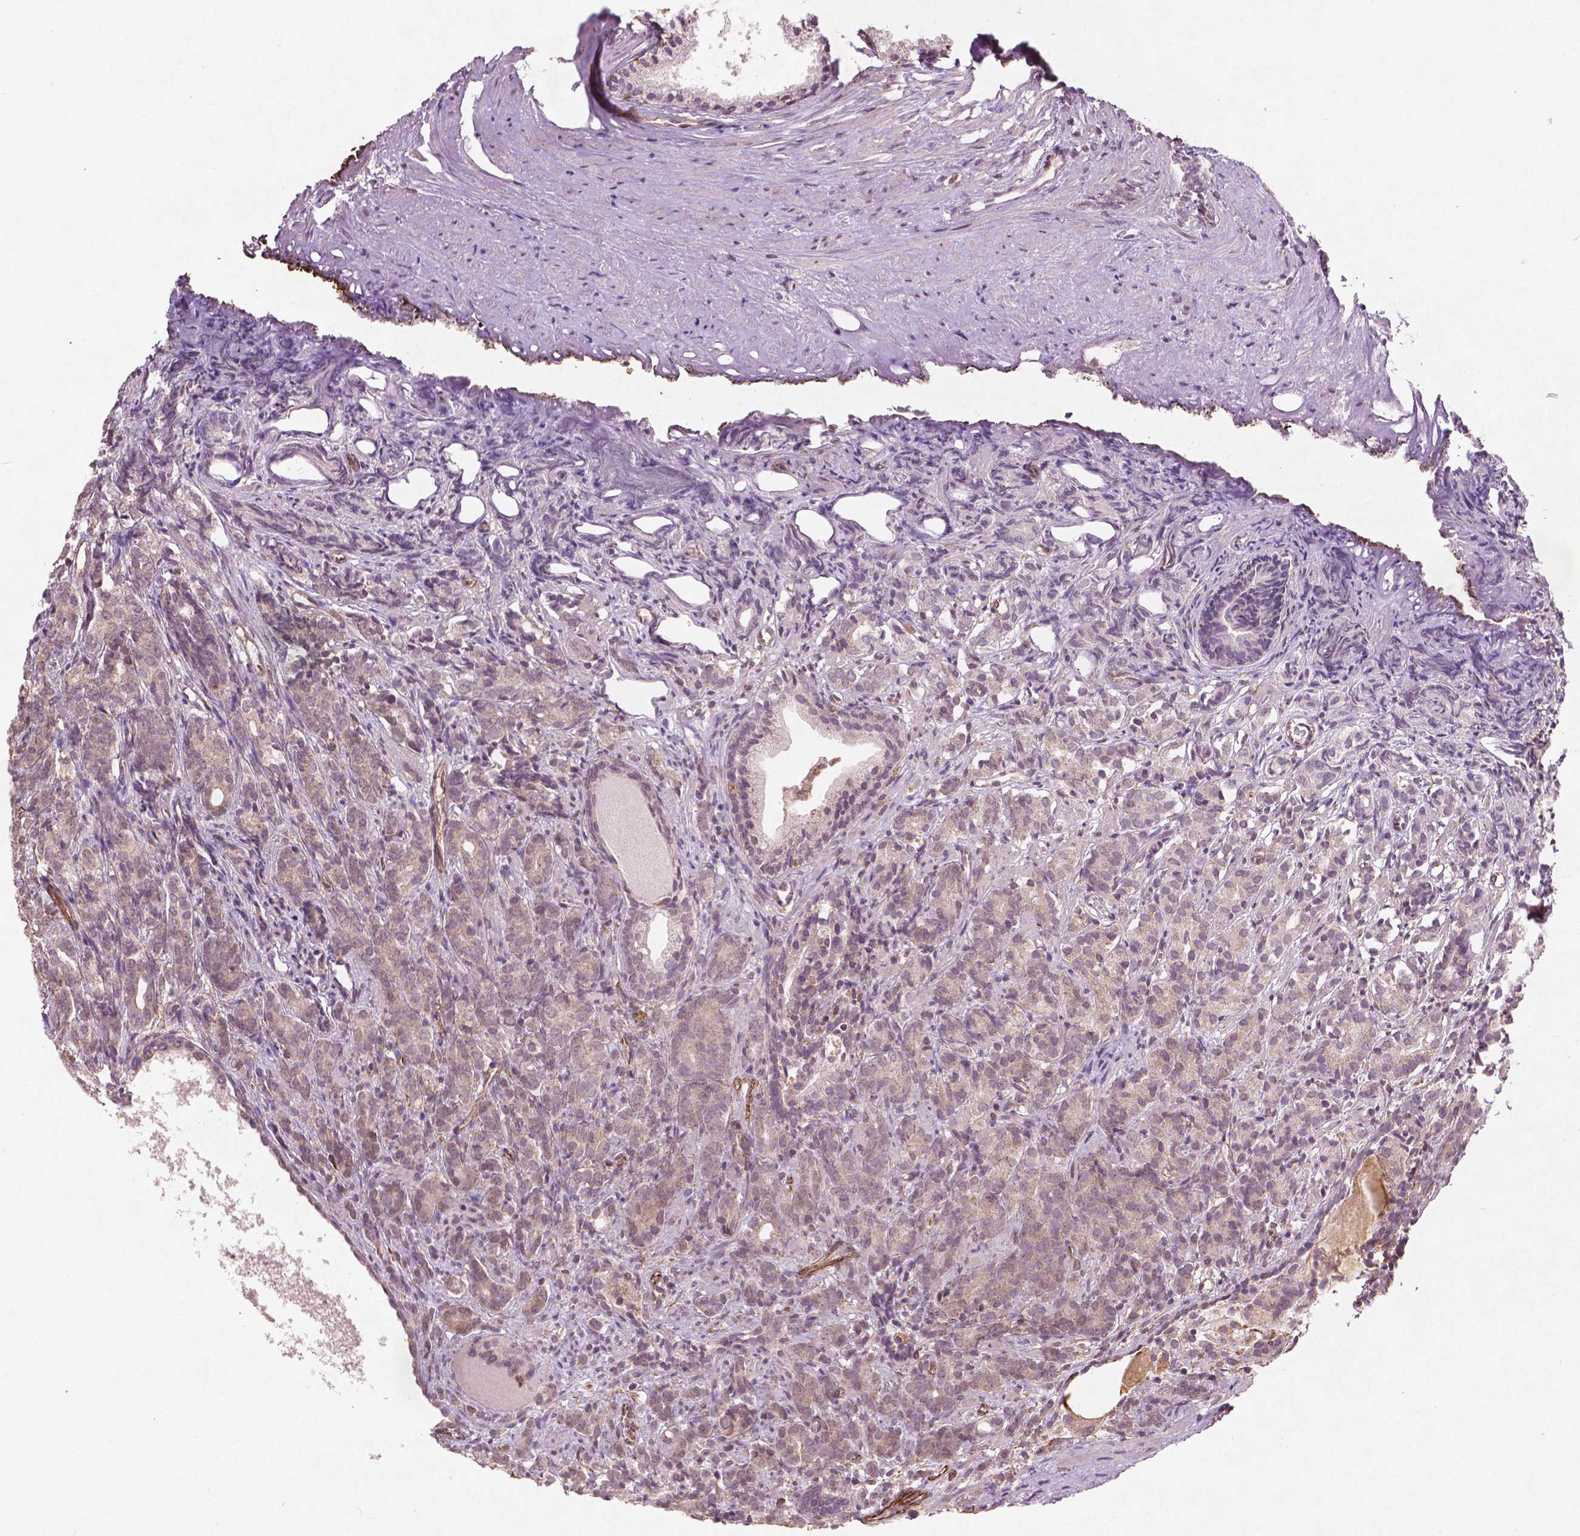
{"staining": {"intensity": "negative", "quantity": "none", "location": "none"}, "tissue": "prostate cancer", "cell_type": "Tumor cells", "image_type": "cancer", "snomed": [{"axis": "morphology", "description": "Adenocarcinoma, High grade"}, {"axis": "topography", "description": "Prostate"}], "caption": "Immunohistochemistry (IHC) micrograph of neoplastic tissue: human prostate adenocarcinoma (high-grade) stained with DAB (3,3'-diaminobenzidine) reveals no significant protein staining in tumor cells. (DAB immunohistochemistry (IHC), high magnification).", "gene": "SMAD2", "patient": {"sex": "male", "age": 84}}